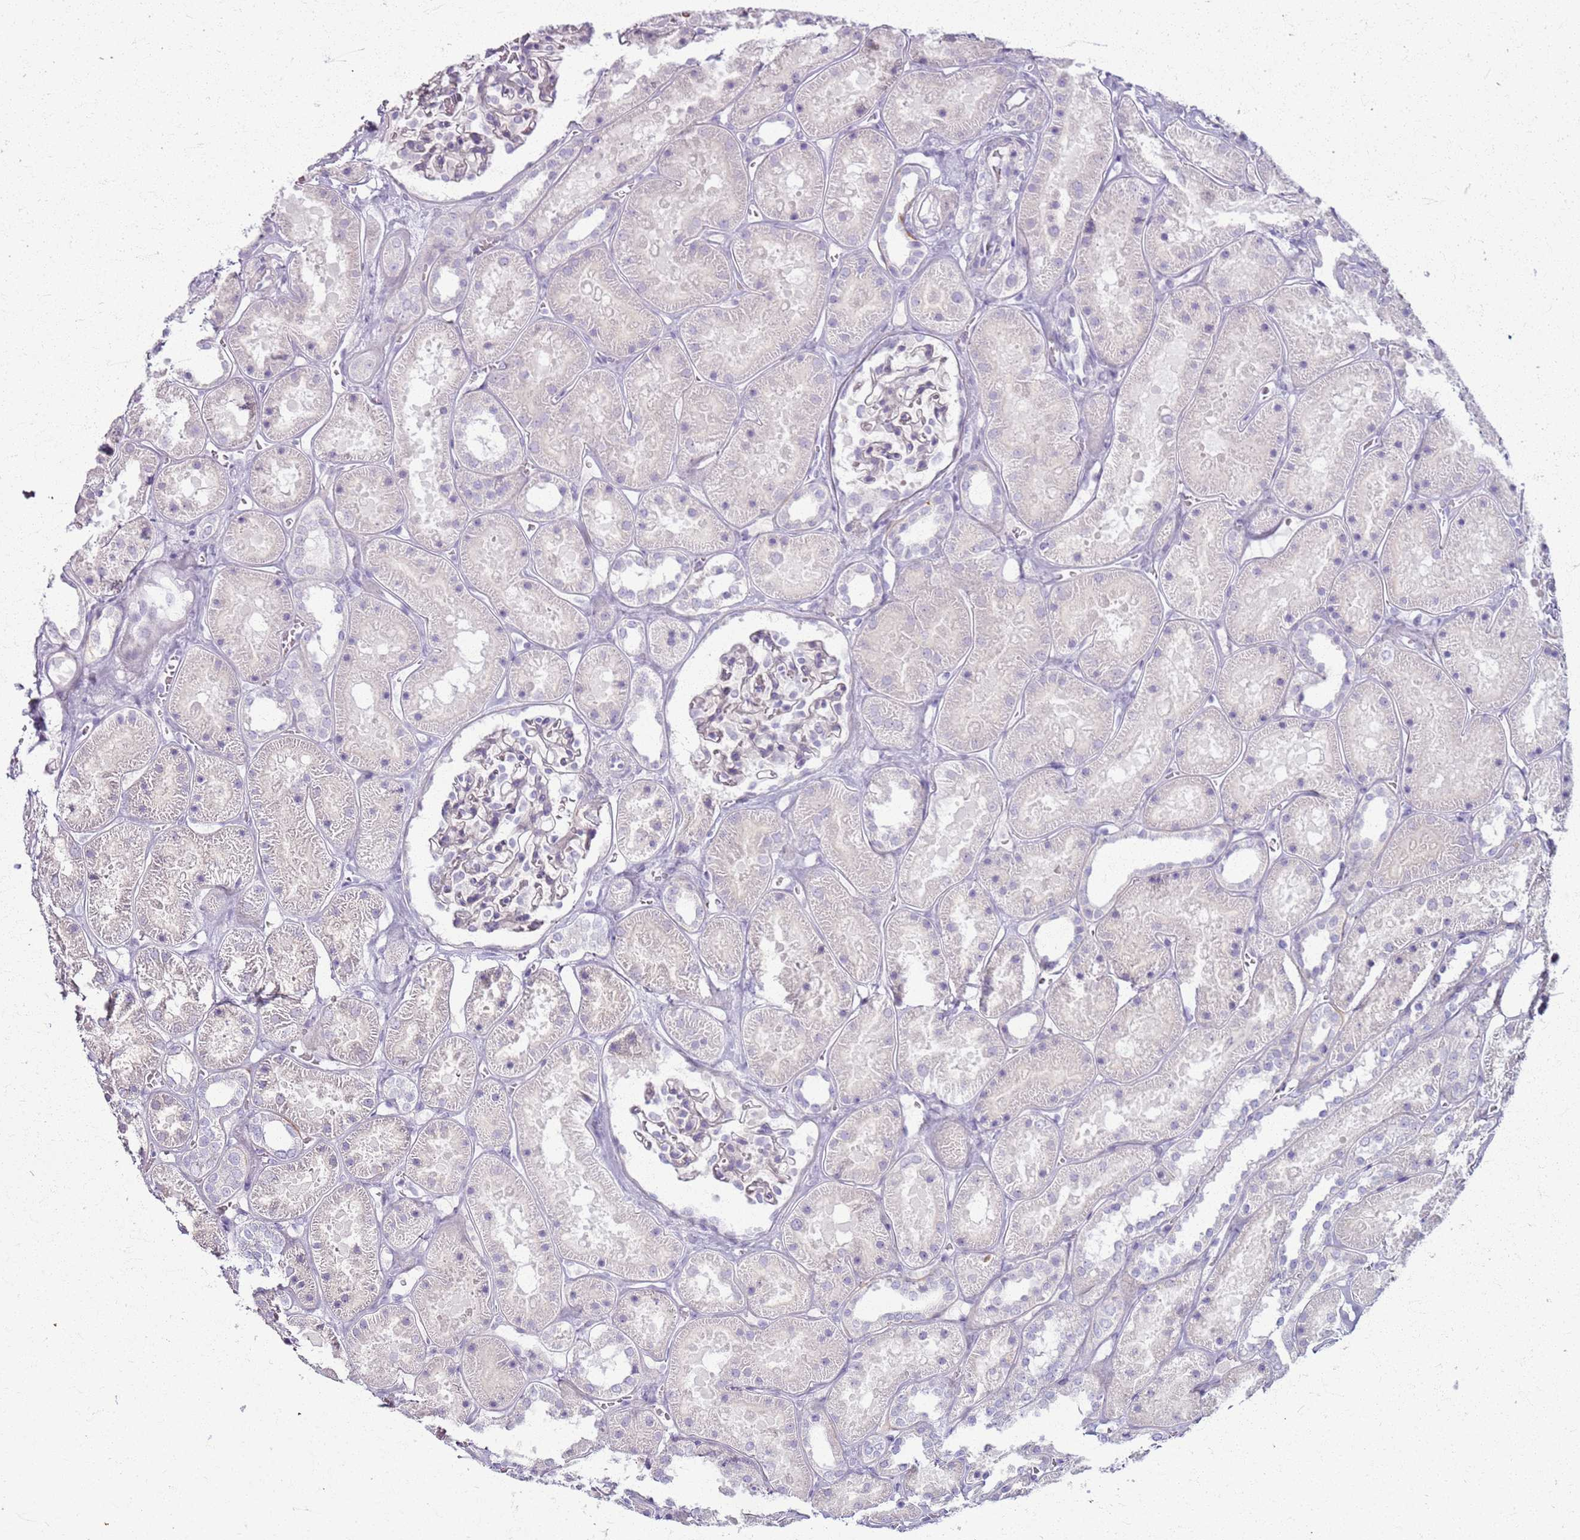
{"staining": {"intensity": "negative", "quantity": "none", "location": "none"}, "tissue": "kidney", "cell_type": "Cells in glomeruli", "image_type": "normal", "snomed": [{"axis": "morphology", "description": "Normal tissue, NOS"}, {"axis": "topography", "description": "Kidney"}], "caption": "Micrograph shows no significant protein positivity in cells in glomeruli of benign kidney. (DAB immunohistochemistry, high magnification).", "gene": "CSRP3", "patient": {"sex": "female", "age": 41}}